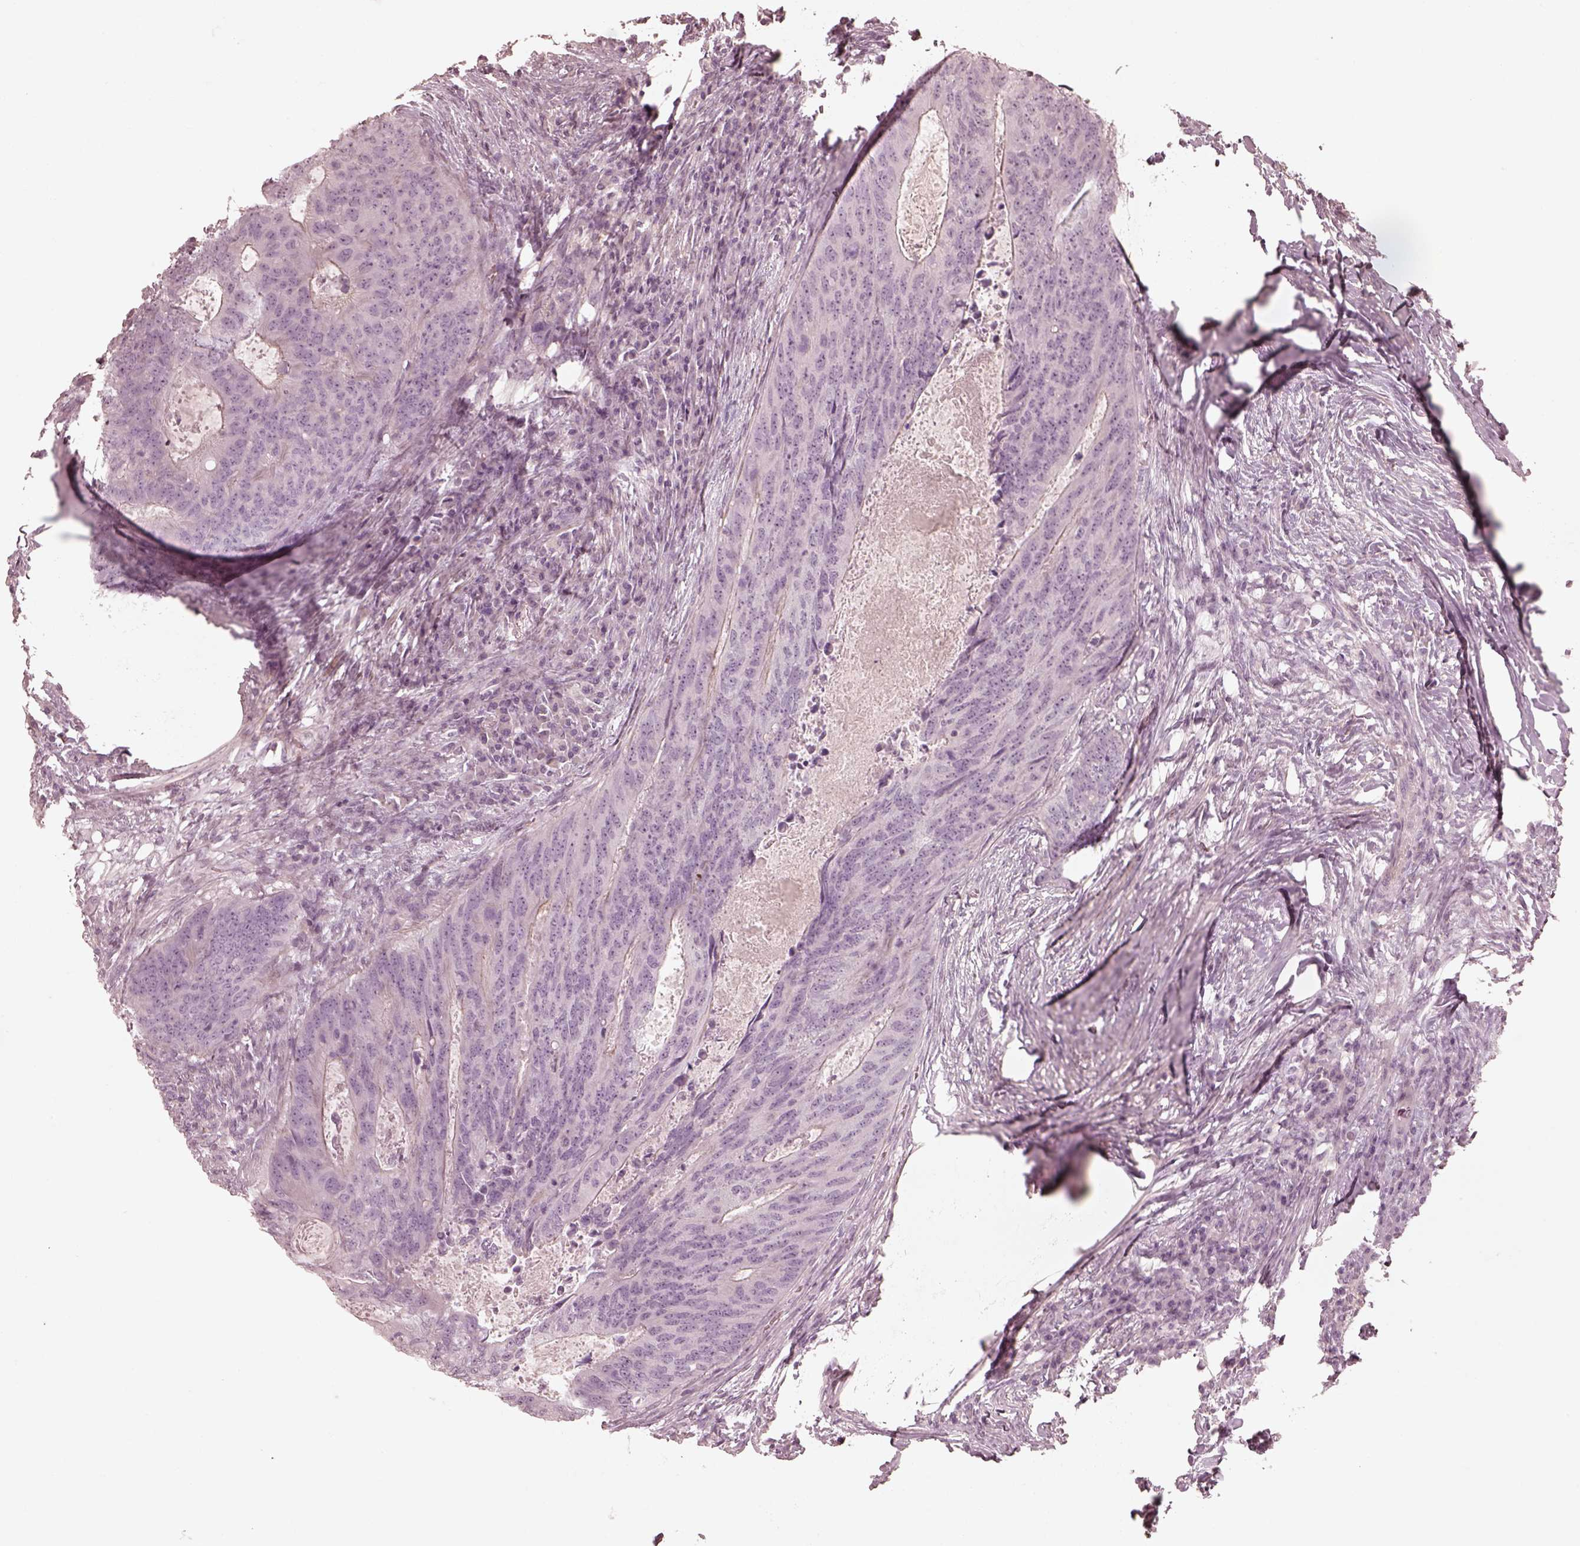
{"staining": {"intensity": "negative", "quantity": "none", "location": "none"}, "tissue": "colorectal cancer", "cell_type": "Tumor cells", "image_type": "cancer", "snomed": [{"axis": "morphology", "description": "Adenocarcinoma, NOS"}, {"axis": "topography", "description": "Colon"}], "caption": "The micrograph exhibits no significant expression in tumor cells of colorectal adenocarcinoma.", "gene": "PRLHR", "patient": {"sex": "male", "age": 67}}